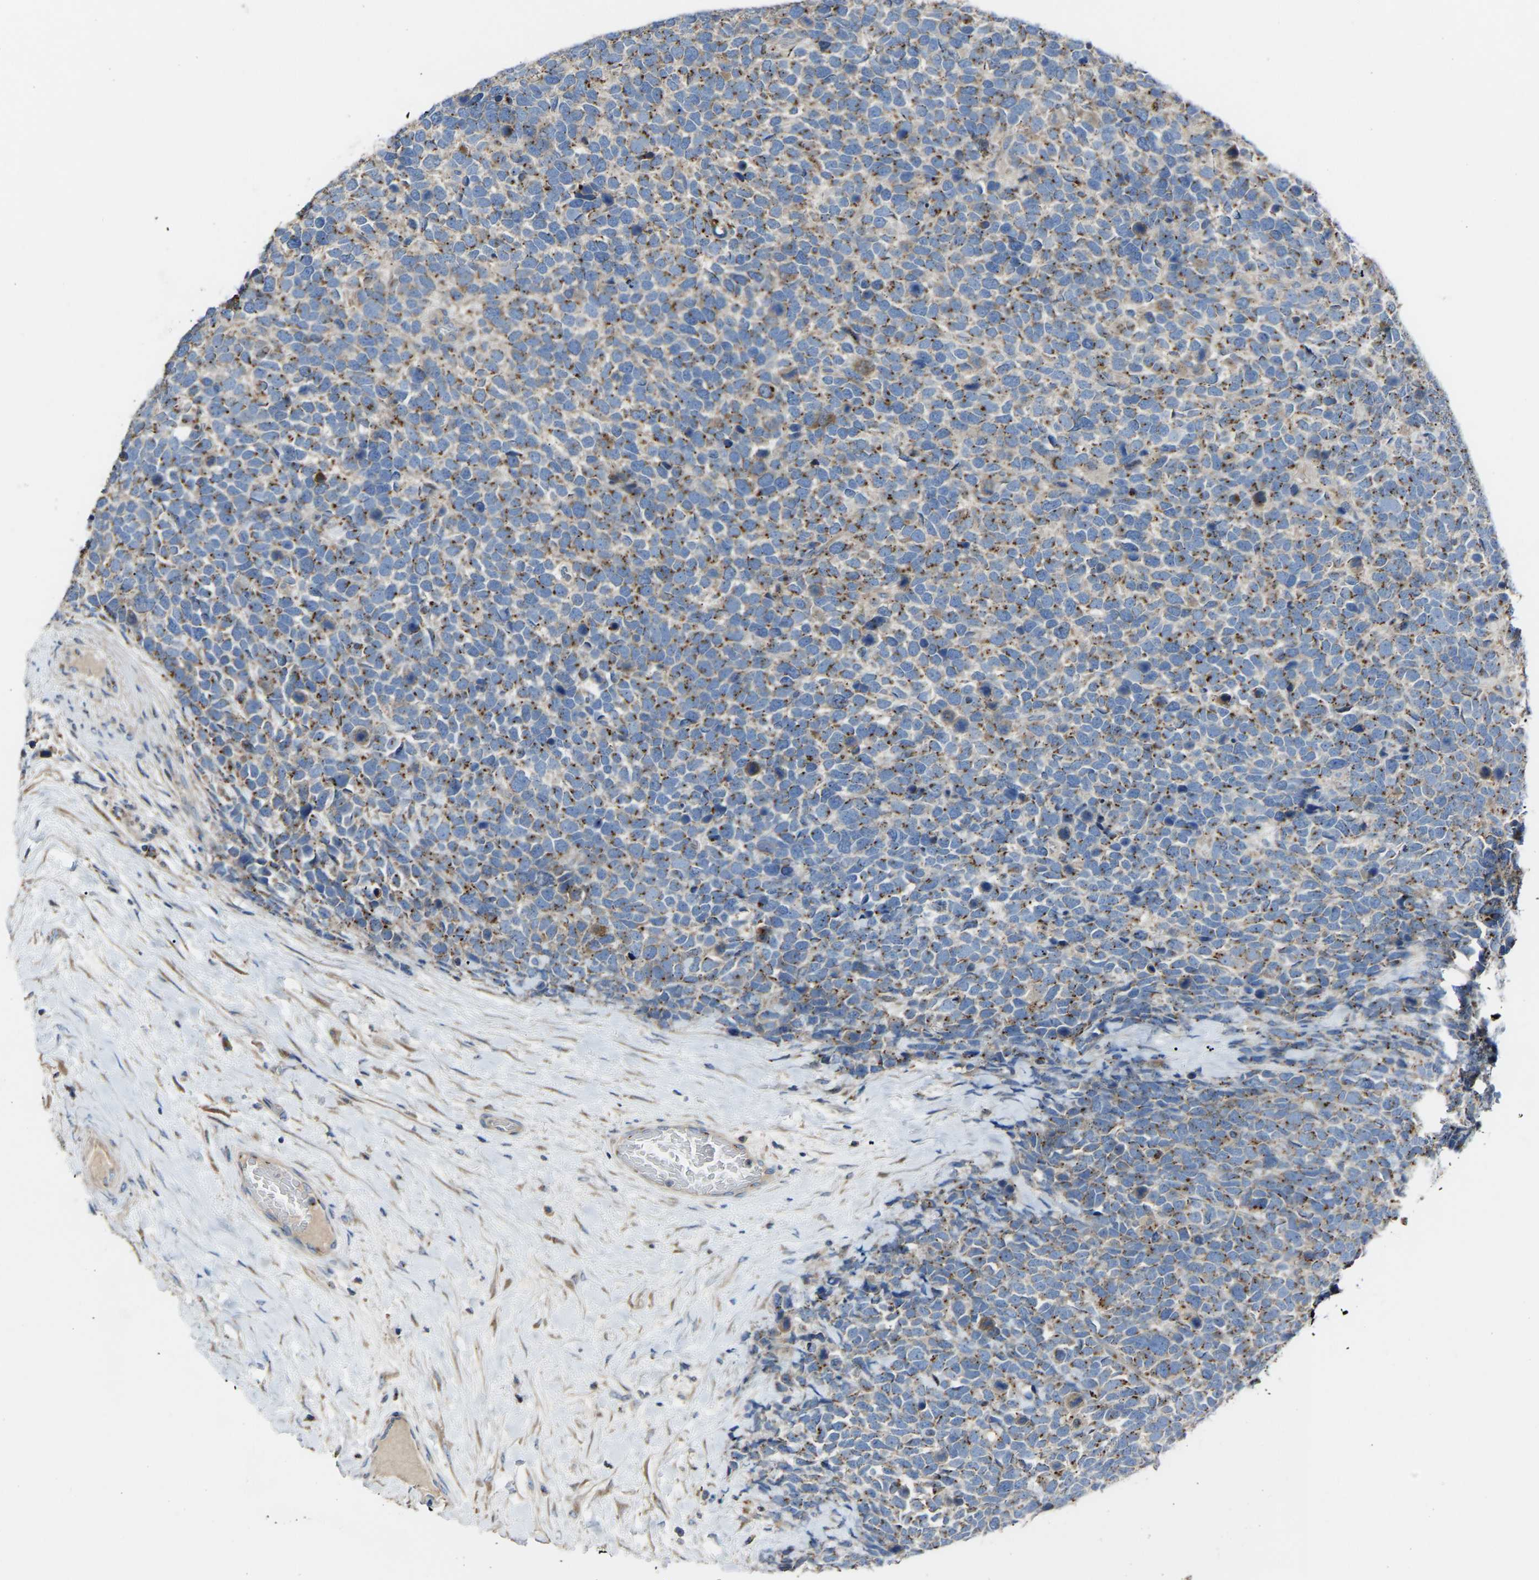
{"staining": {"intensity": "moderate", "quantity": ">75%", "location": "cytoplasmic/membranous"}, "tissue": "urothelial cancer", "cell_type": "Tumor cells", "image_type": "cancer", "snomed": [{"axis": "morphology", "description": "Urothelial carcinoma, High grade"}, {"axis": "topography", "description": "Urinary bladder"}], "caption": "The micrograph shows staining of urothelial cancer, revealing moderate cytoplasmic/membranous protein expression (brown color) within tumor cells.", "gene": "CANT1", "patient": {"sex": "female", "age": 82}}